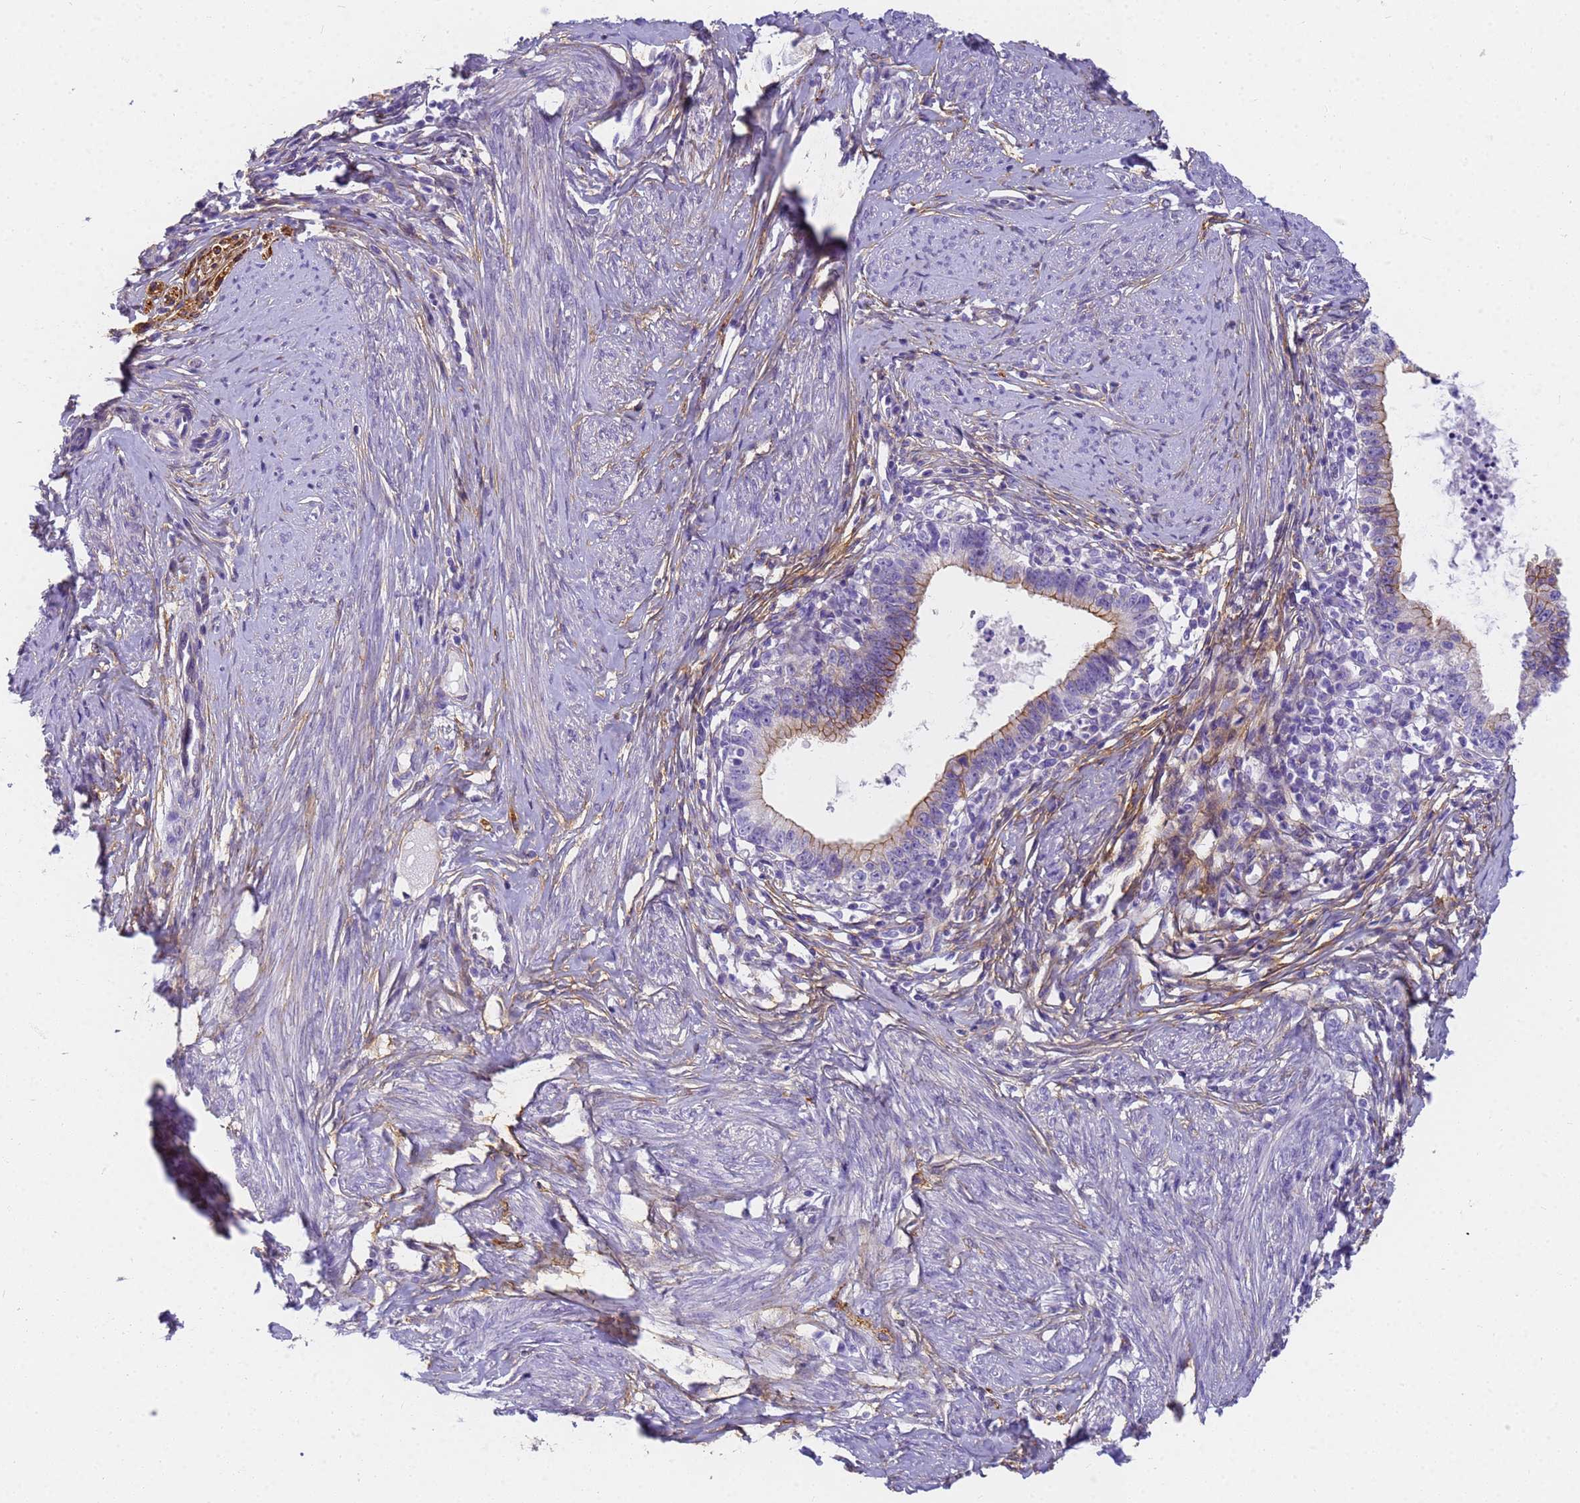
{"staining": {"intensity": "moderate", "quantity": "<25%", "location": "cytoplasmic/membranous"}, "tissue": "cervical cancer", "cell_type": "Tumor cells", "image_type": "cancer", "snomed": [{"axis": "morphology", "description": "Adenocarcinoma, NOS"}, {"axis": "topography", "description": "Cervix"}], "caption": "IHC (DAB) staining of human cervical adenocarcinoma demonstrates moderate cytoplasmic/membranous protein positivity in about <25% of tumor cells.", "gene": "MVB12A", "patient": {"sex": "female", "age": 36}}